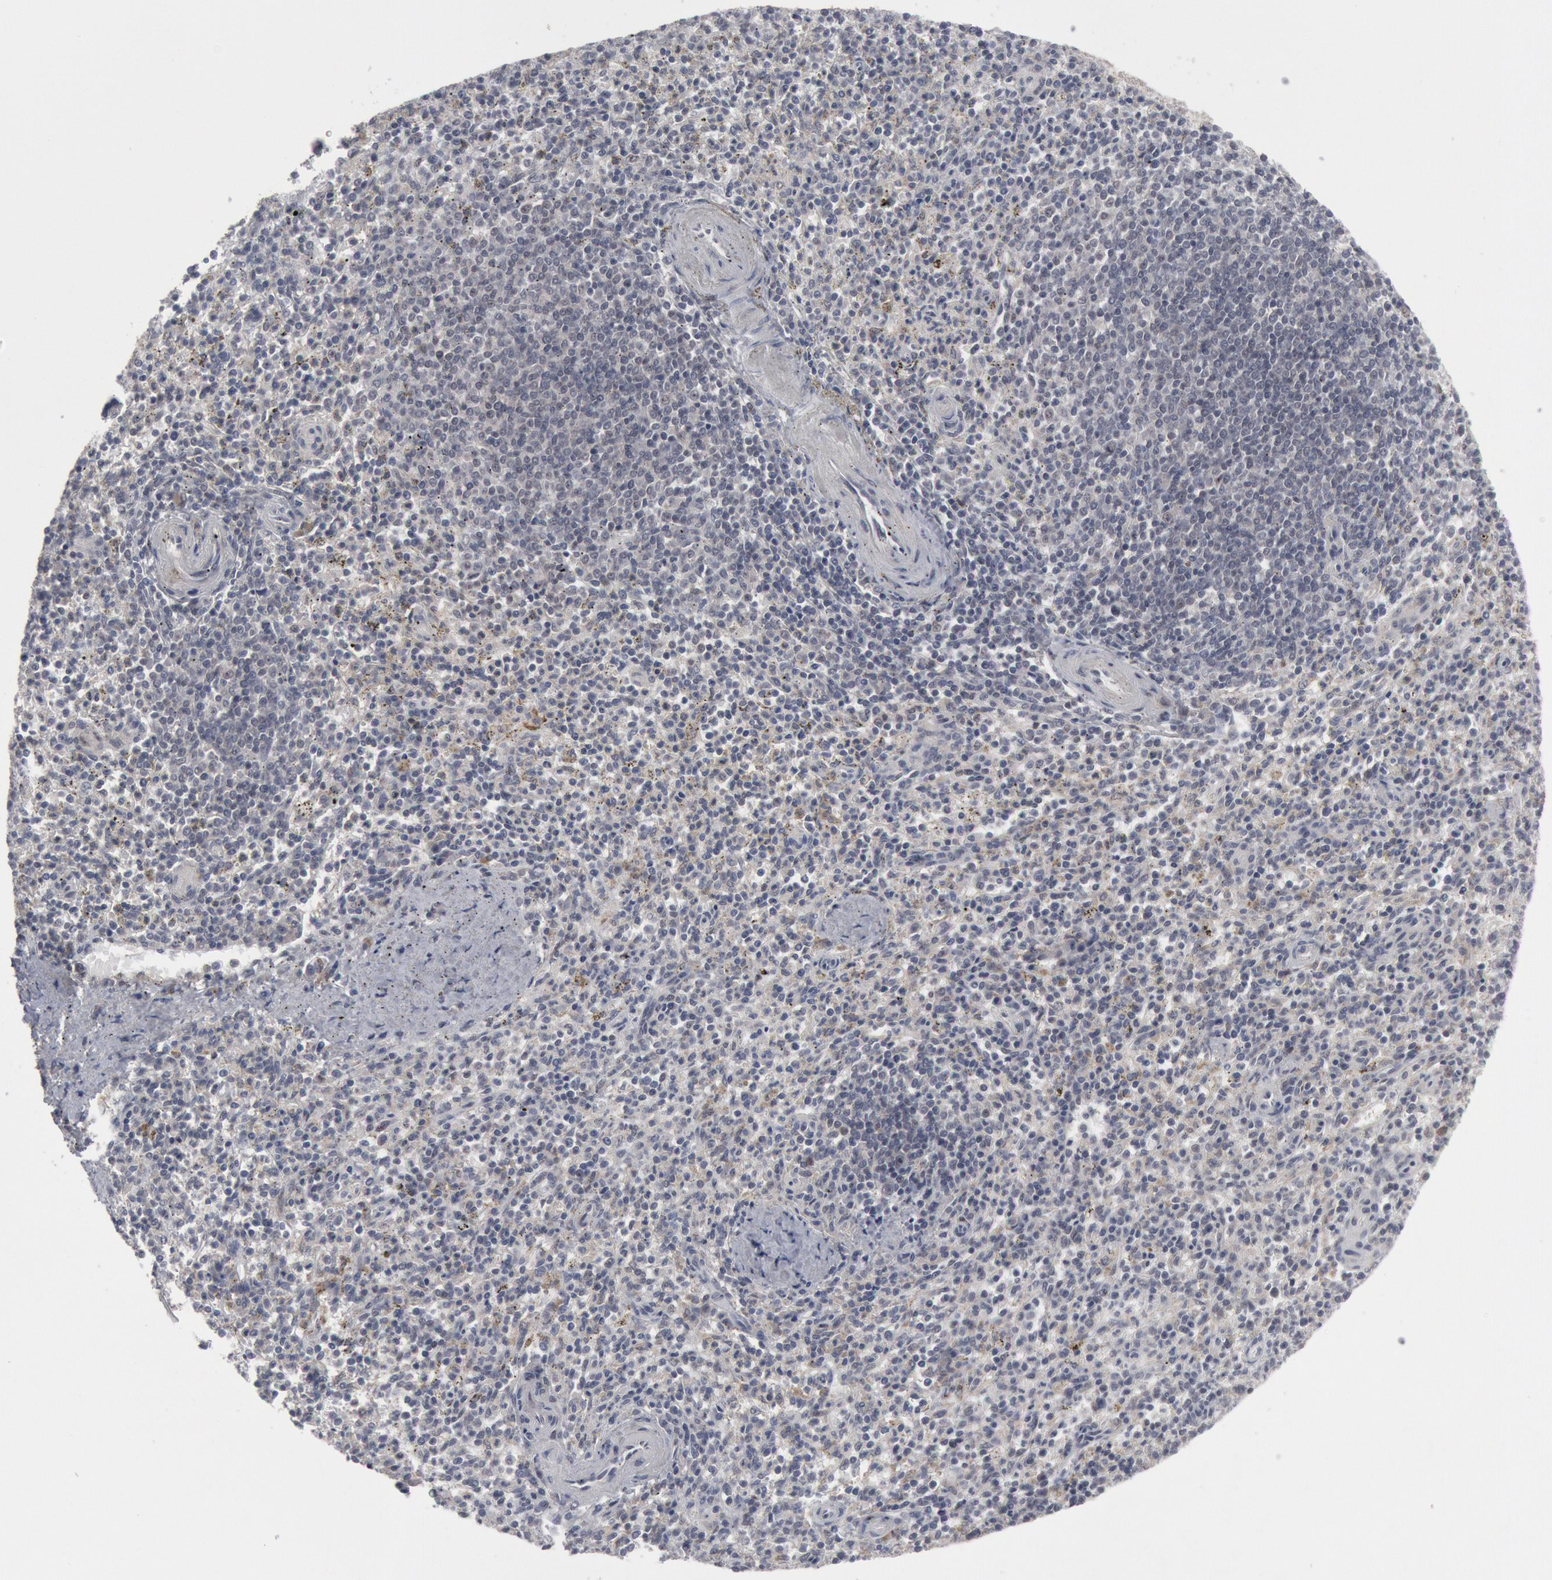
{"staining": {"intensity": "moderate", "quantity": "<25%", "location": "nuclear"}, "tissue": "spleen", "cell_type": "Cells in red pulp", "image_type": "normal", "snomed": [{"axis": "morphology", "description": "Normal tissue, NOS"}, {"axis": "topography", "description": "Spleen"}], "caption": "Protein staining of benign spleen exhibits moderate nuclear expression in about <25% of cells in red pulp. (DAB (3,3'-diaminobenzidine) IHC with brightfield microscopy, high magnification).", "gene": "FOXO1", "patient": {"sex": "male", "age": 72}}